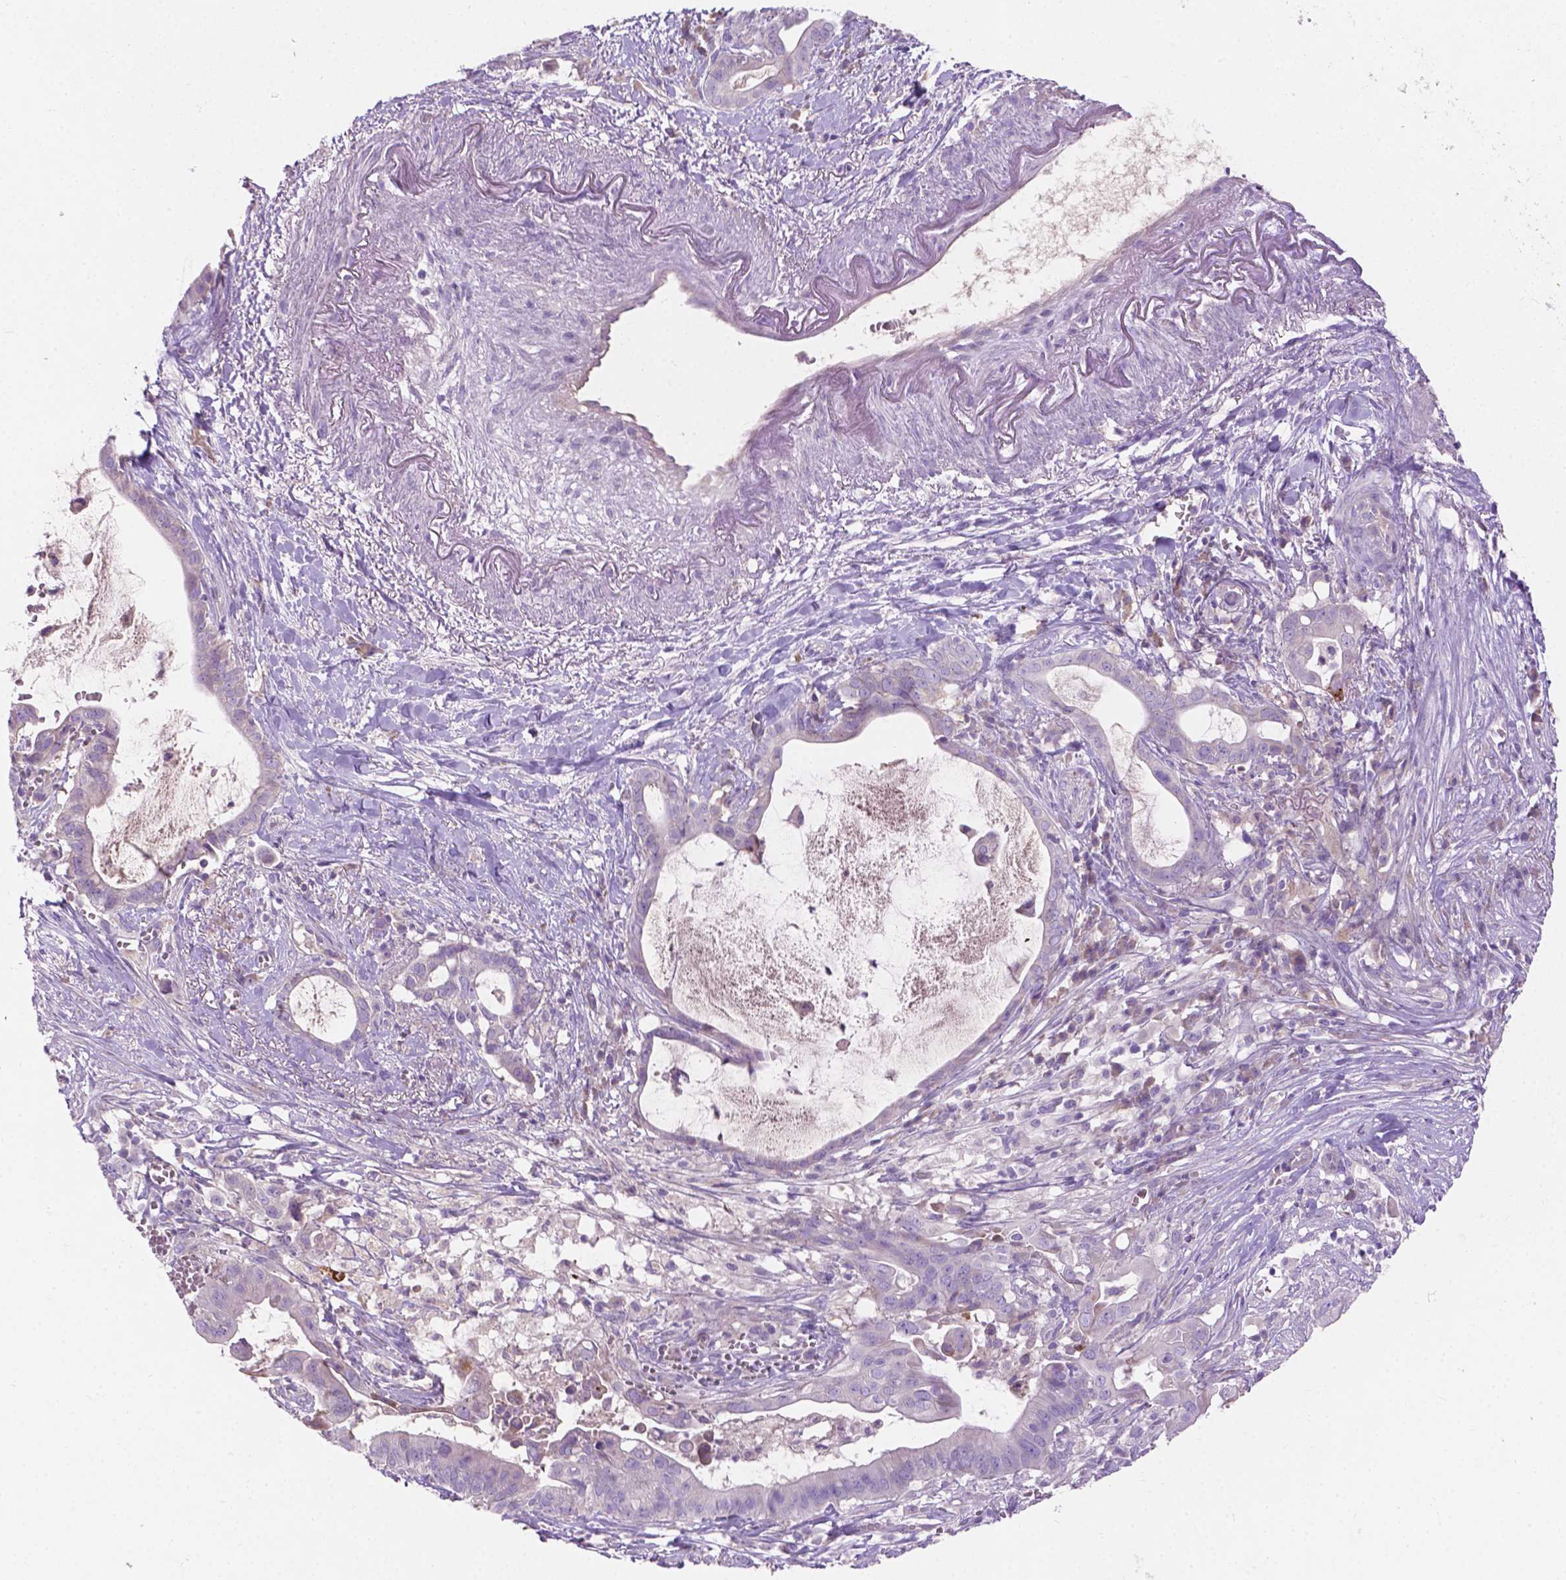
{"staining": {"intensity": "negative", "quantity": "none", "location": "none"}, "tissue": "pancreatic cancer", "cell_type": "Tumor cells", "image_type": "cancer", "snomed": [{"axis": "morphology", "description": "Adenocarcinoma, NOS"}, {"axis": "topography", "description": "Pancreas"}], "caption": "The histopathology image displays no staining of tumor cells in pancreatic adenocarcinoma.", "gene": "NOXO1", "patient": {"sex": "male", "age": 61}}